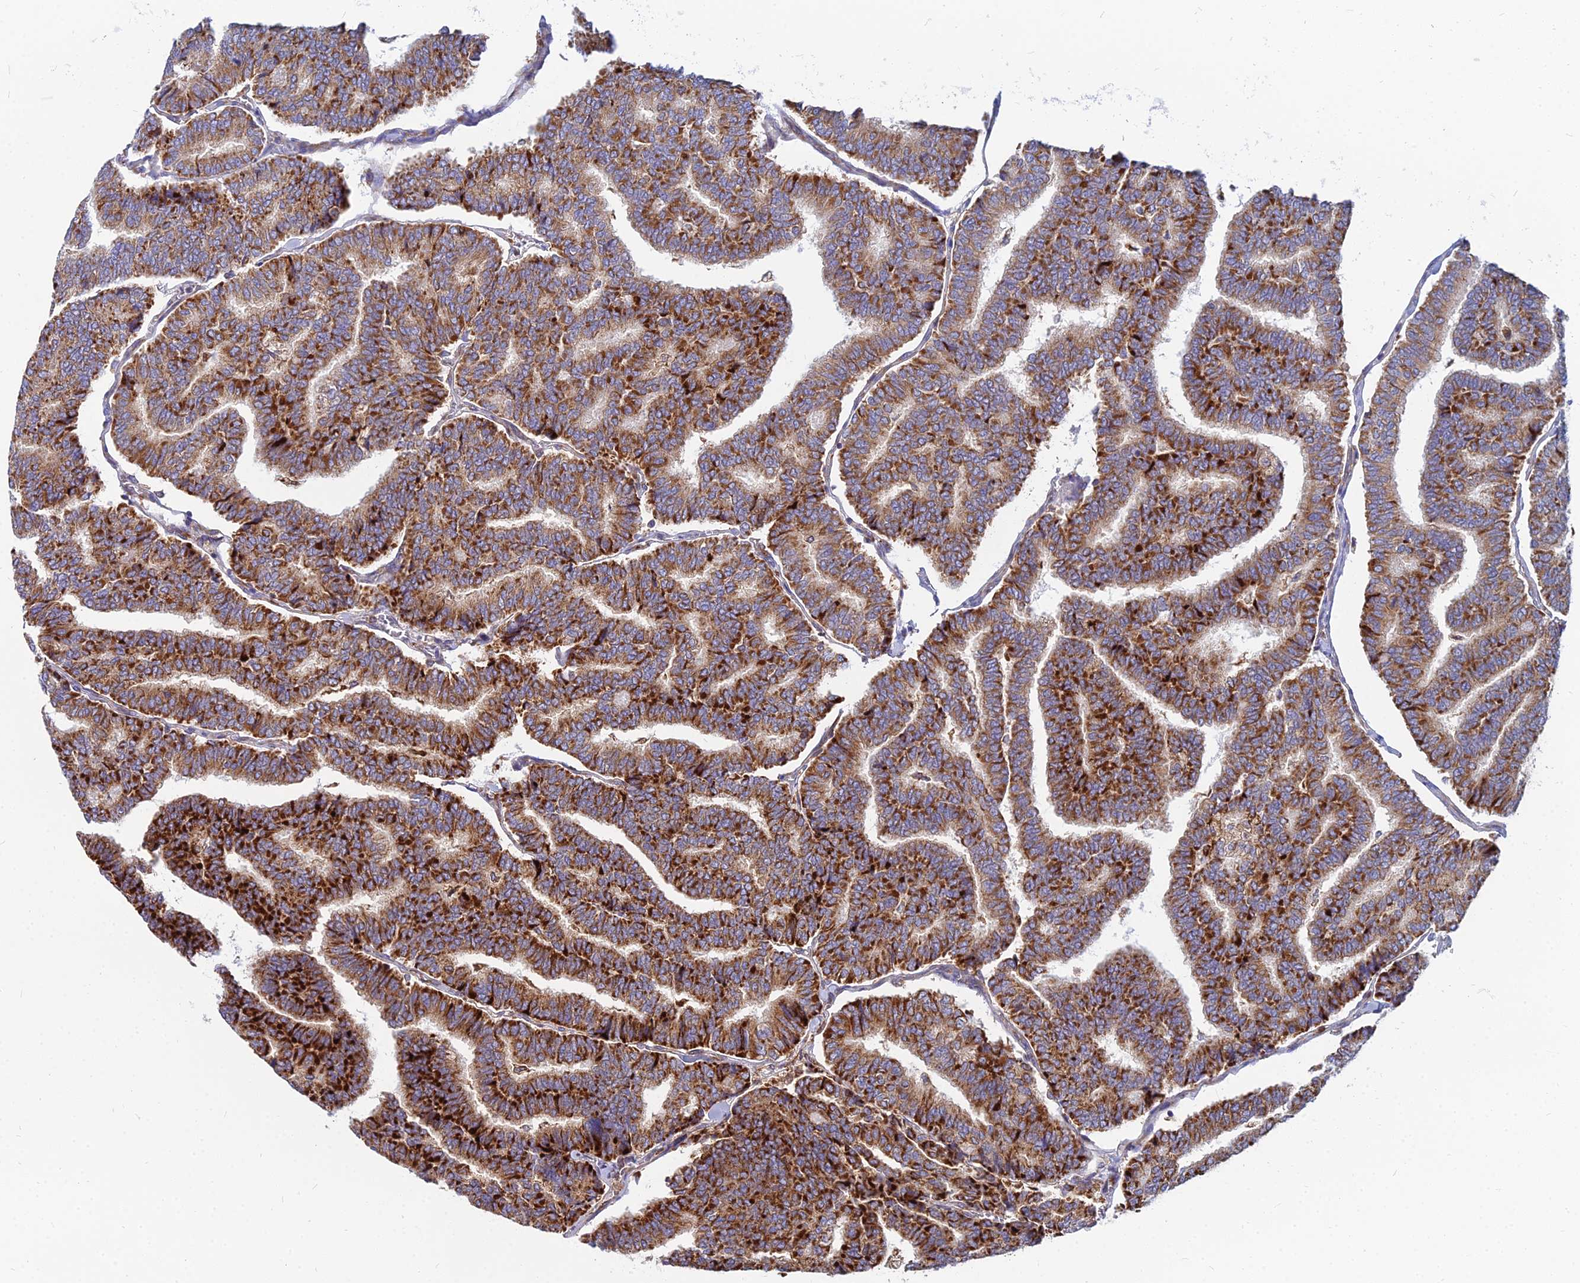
{"staining": {"intensity": "strong", "quantity": ">75%", "location": "cytoplasmic/membranous"}, "tissue": "thyroid cancer", "cell_type": "Tumor cells", "image_type": "cancer", "snomed": [{"axis": "morphology", "description": "Papillary adenocarcinoma, NOS"}, {"axis": "topography", "description": "Thyroid gland"}], "caption": "Strong cytoplasmic/membranous positivity is seen in approximately >75% of tumor cells in papillary adenocarcinoma (thyroid).", "gene": "CCT6B", "patient": {"sex": "female", "age": 35}}